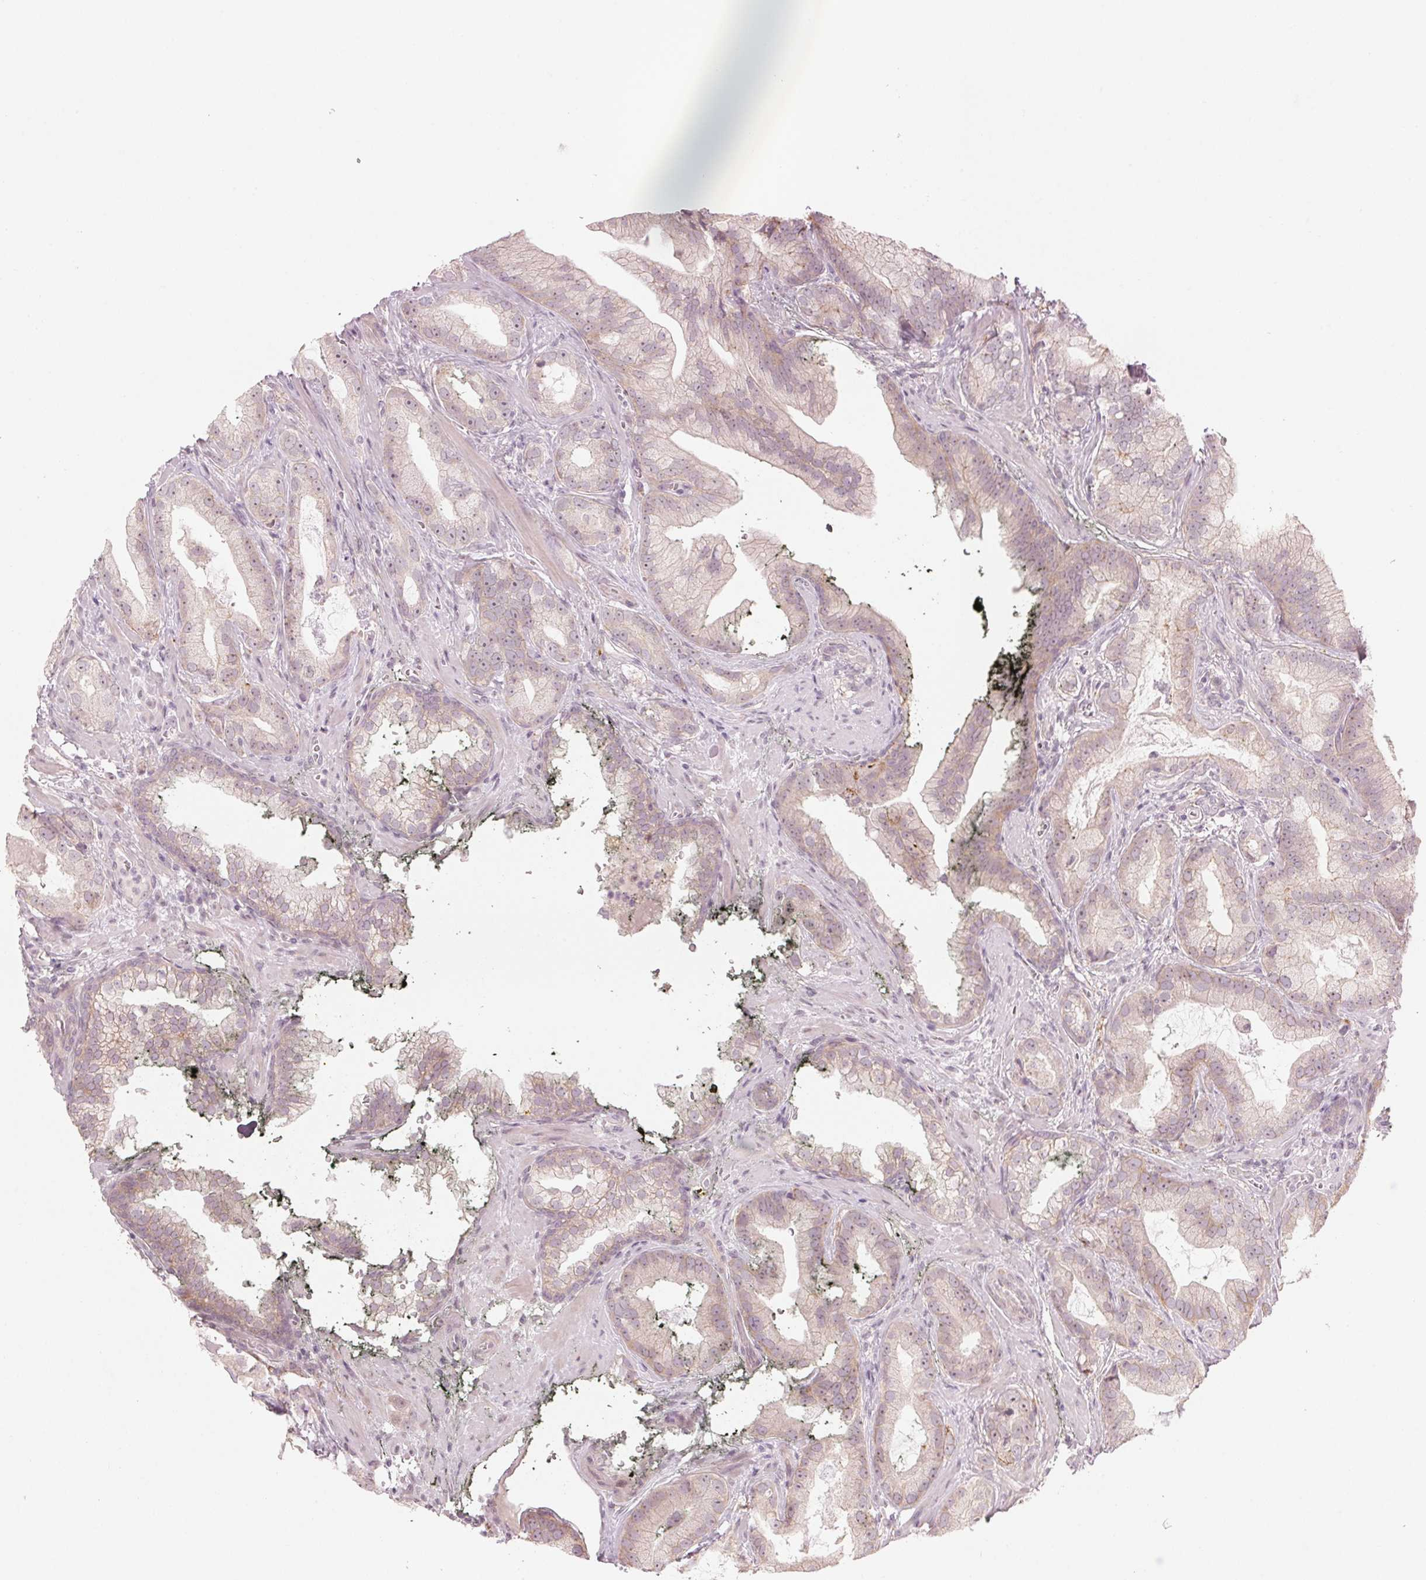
{"staining": {"intensity": "weak", "quantity": "25%-75%", "location": "cytoplasmic/membranous"}, "tissue": "prostate cancer", "cell_type": "Tumor cells", "image_type": "cancer", "snomed": [{"axis": "morphology", "description": "Adenocarcinoma, Low grade"}, {"axis": "topography", "description": "Prostate"}], "caption": "There is low levels of weak cytoplasmic/membranous positivity in tumor cells of prostate low-grade adenocarcinoma, as demonstrated by immunohistochemical staining (brown color).", "gene": "TMED6", "patient": {"sex": "male", "age": 62}}